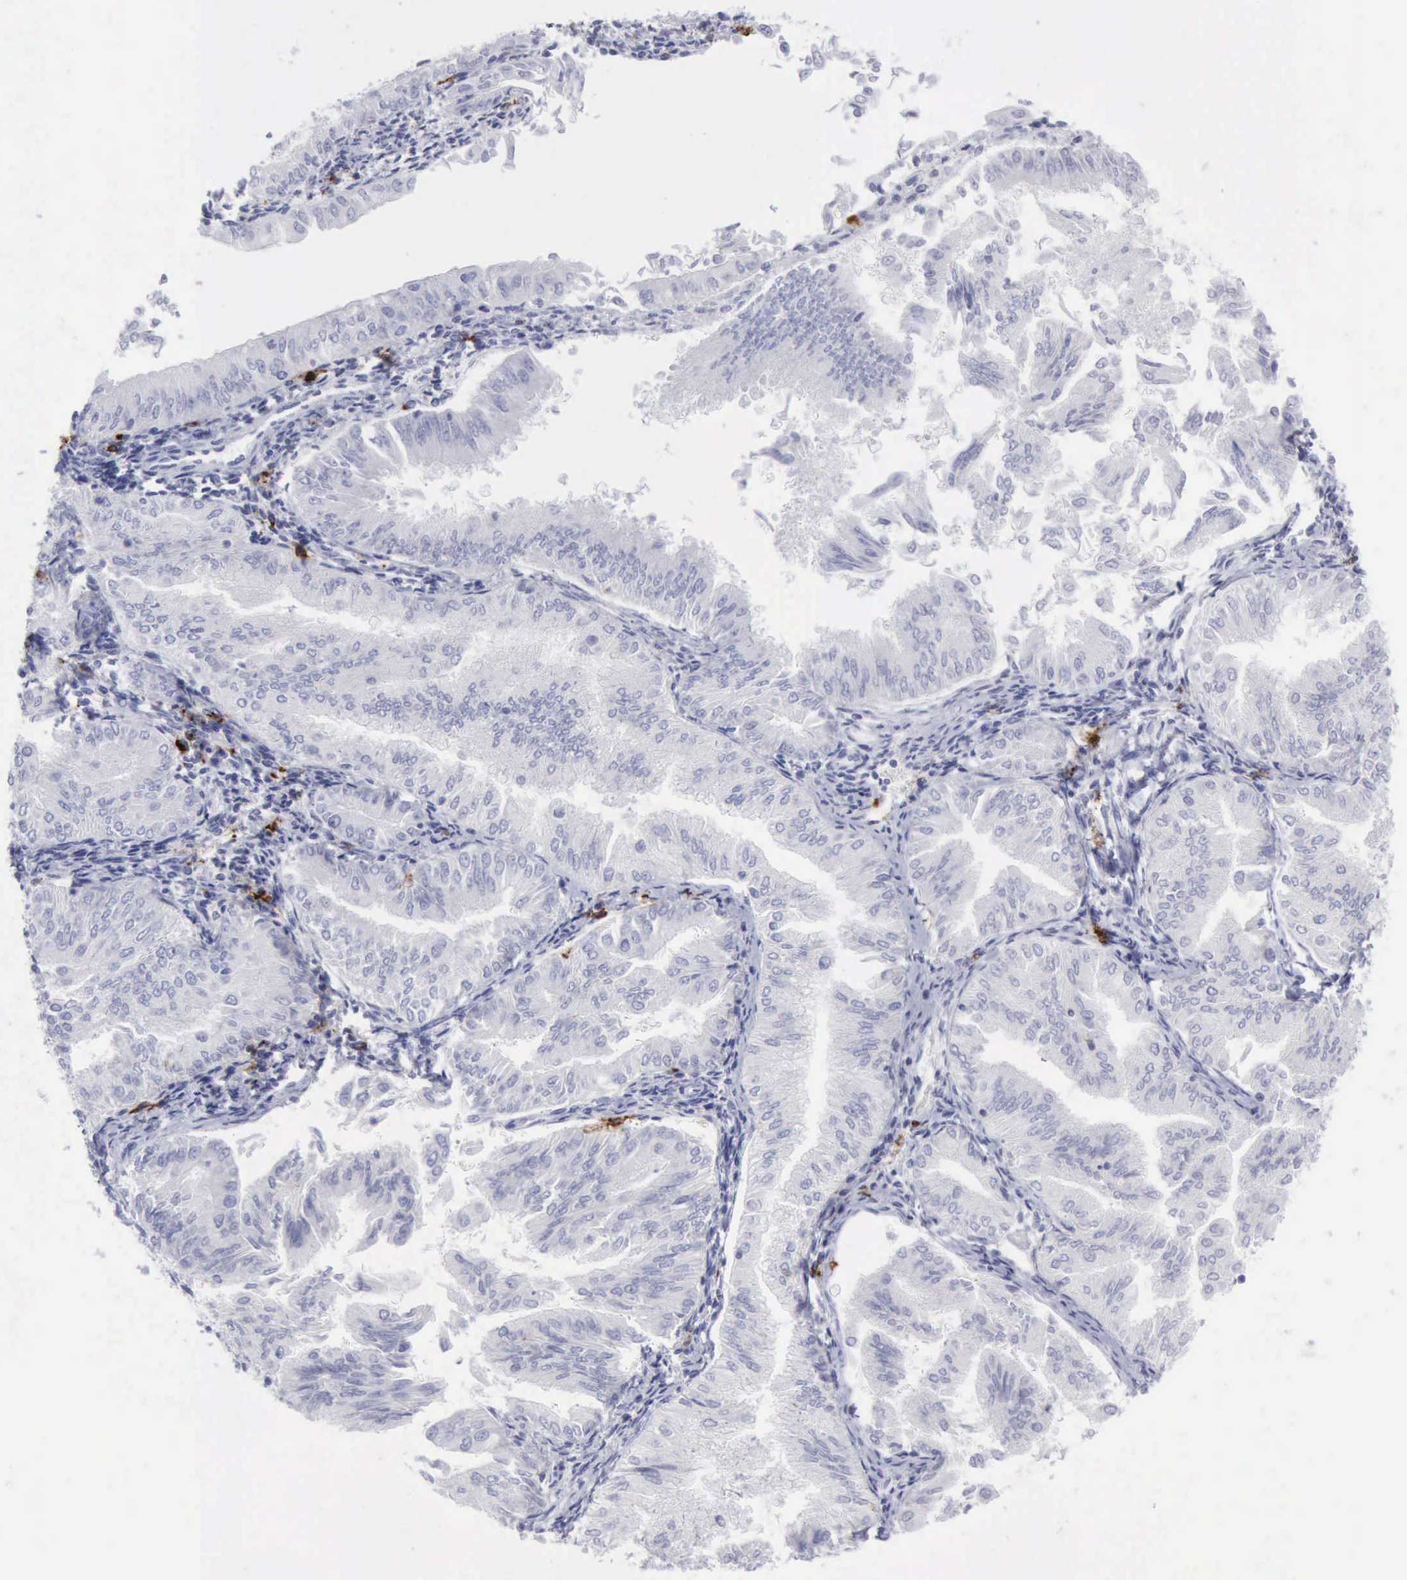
{"staining": {"intensity": "negative", "quantity": "none", "location": "none"}, "tissue": "endometrial cancer", "cell_type": "Tumor cells", "image_type": "cancer", "snomed": [{"axis": "morphology", "description": "Adenocarcinoma, NOS"}, {"axis": "topography", "description": "Endometrium"}], "caption": "The micrograph shows no significant staining in tumor cells of endometrial cancer (adenocarcinoma). (Immunohistochemistry (ihc), brightfield microscopy, high magnification).", "gene": "NCAM1", "patient": {"sex": "female", "age": 53}}